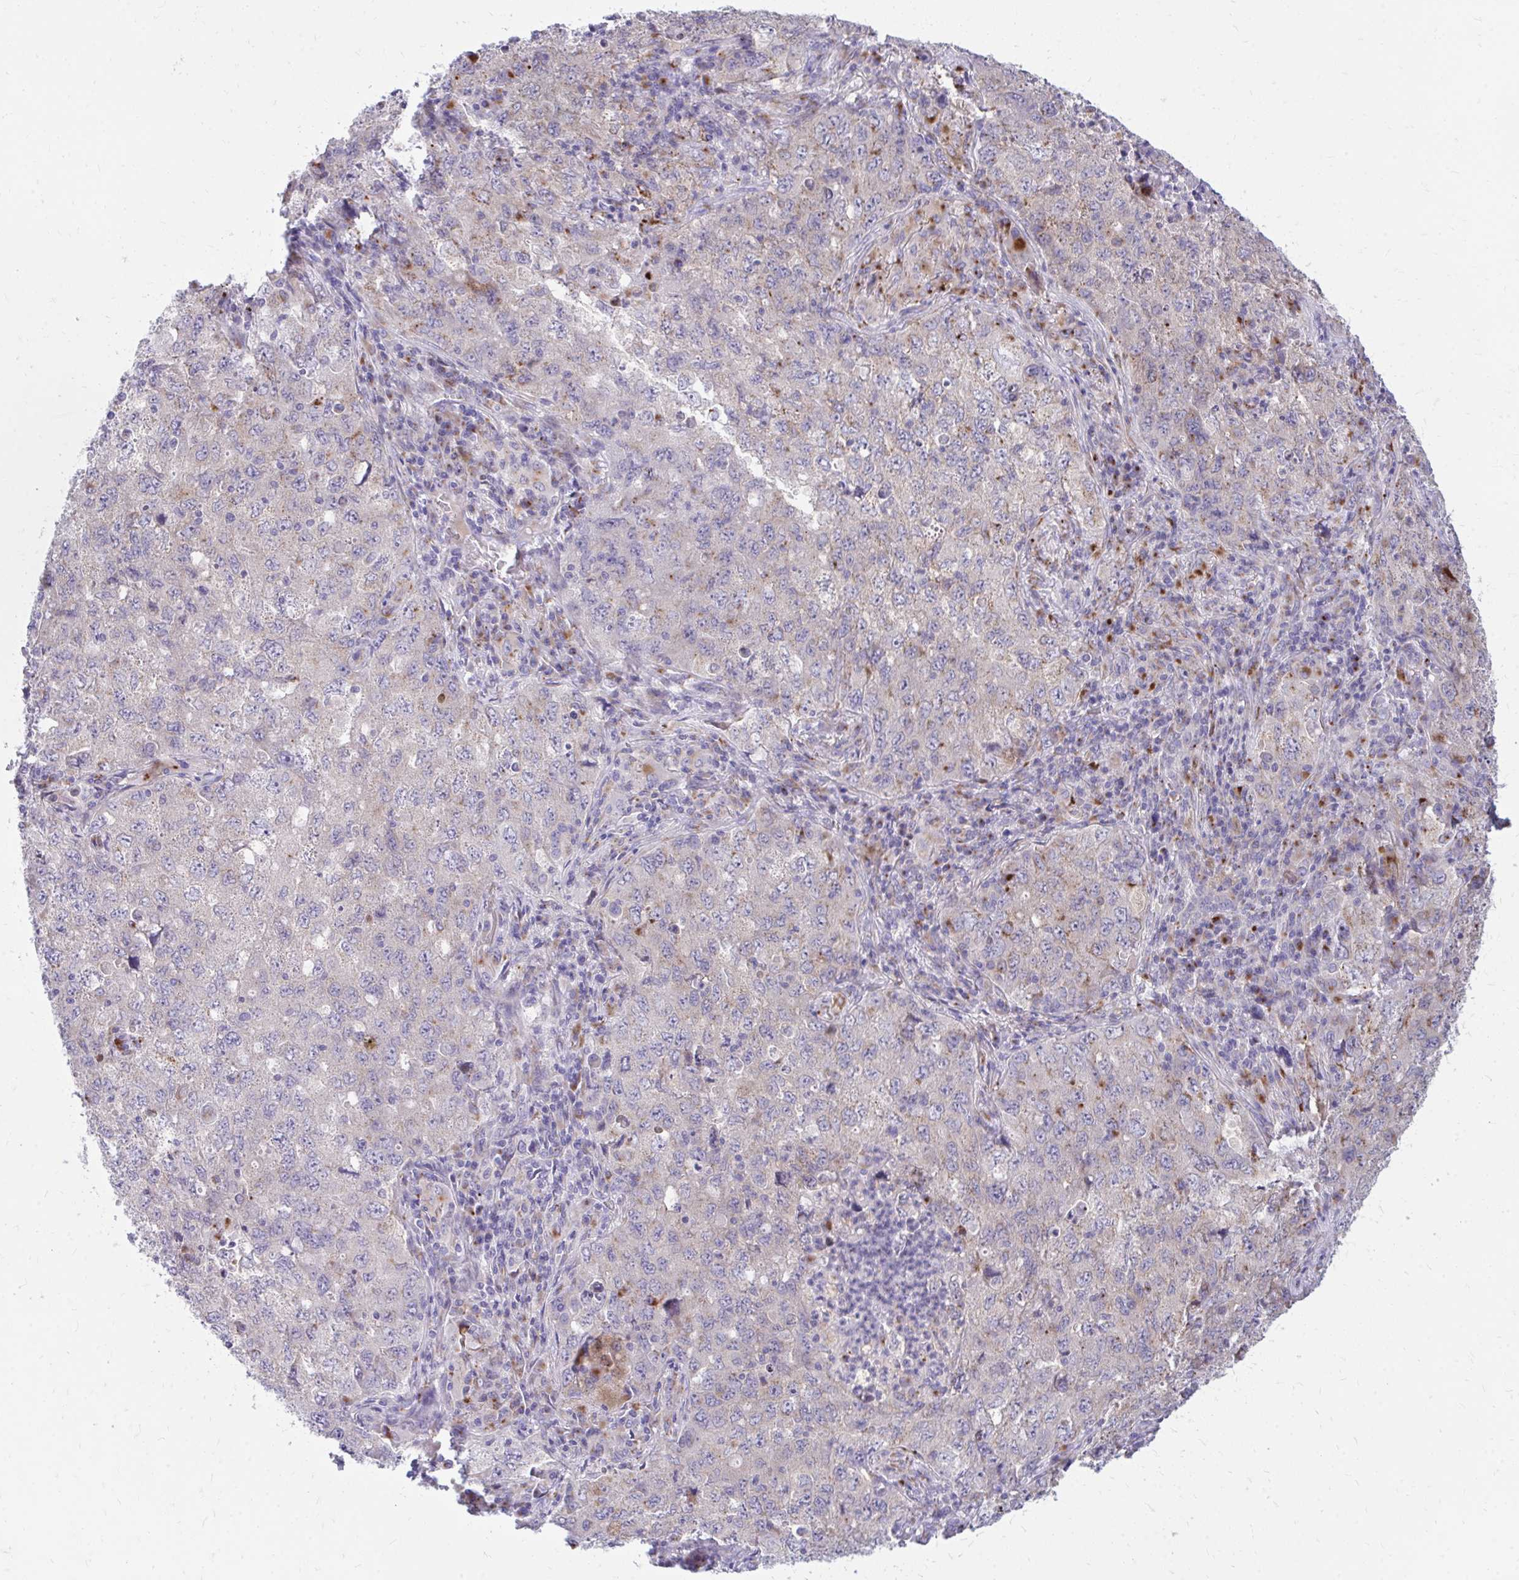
{"staining": {"intensity": "negative", "quantity": "none", "location": "none"}, "tissue": "lung cancer", "cell_type": "Tumor cells", "image_type": "cancer", "snomed": [{"axis": "morphology", "description": "Adenocarcinoma, NOS"}, {"axis": "topography", "description": "Lung"}], "caption": "This photomicrograph is of lung adenocarcinoma stained with IHC to label a protein in brown with the nuclei are counter-stained blue. There is no expression in tumor cells.", "gene": "RAB6B", "patient": {"sex": "female", "age": 57}}